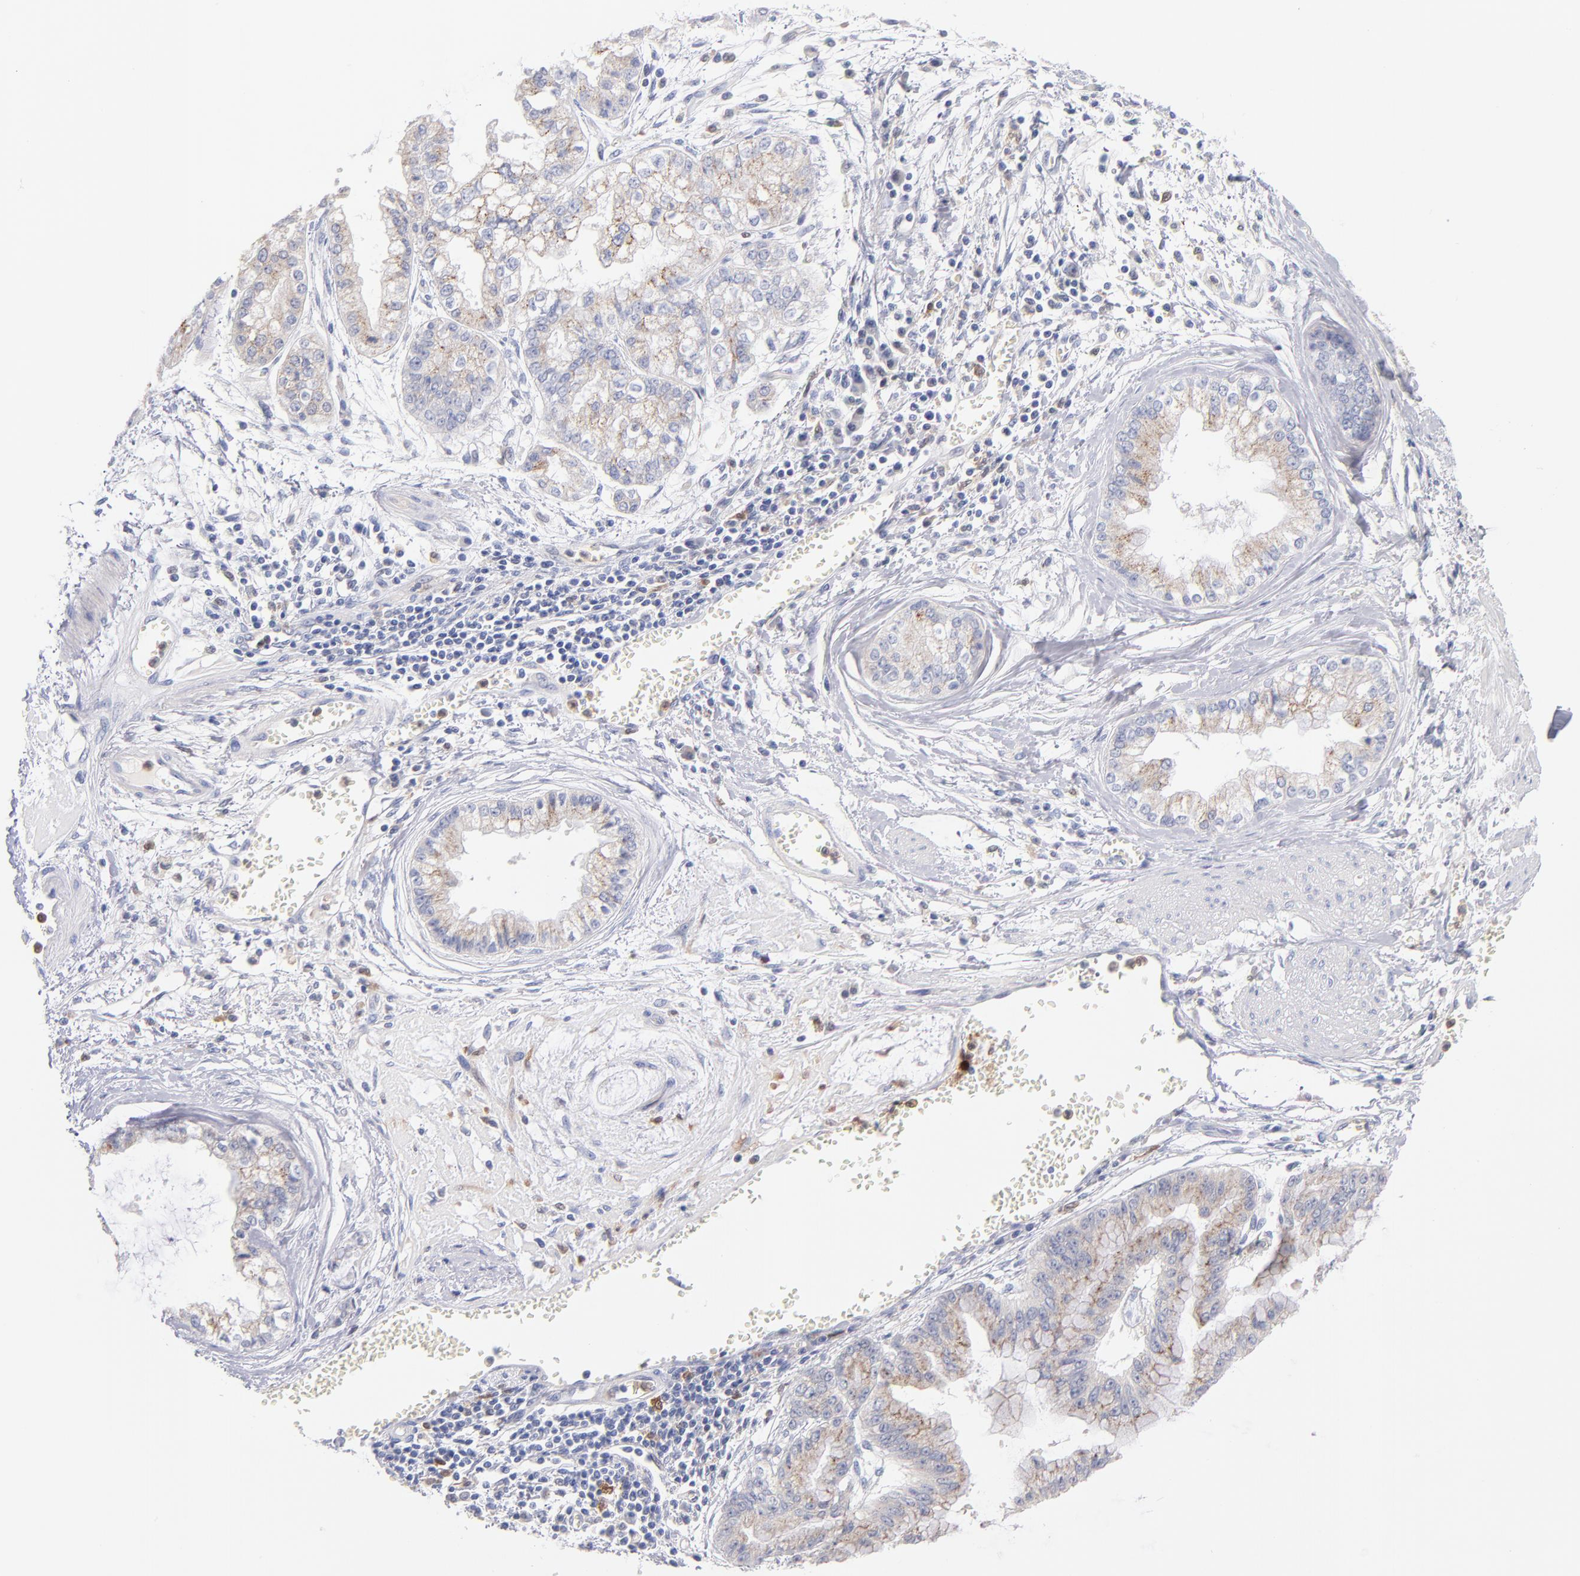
{"staining": {"intensity": "weak", "quantity": "25%-75%", "location": "cytoplasmic/membranous"}, "tissue": "liver cancer", "cell_type": "Tumor cells", "image_type": "cancer", "snomed": [{"axis": "morphology", "description": "Cholangiocarcinoma"}, {"axis": "topography", "description": "Liver"}], "caption": "Tumor cells exhibit low levels of weak cytoplasmic/membranous staining in about 25%-75% of cells in human cholangiocarcinoma (liver).", "gene": "BID", "patient": {"sex": "female", "age": 79}}